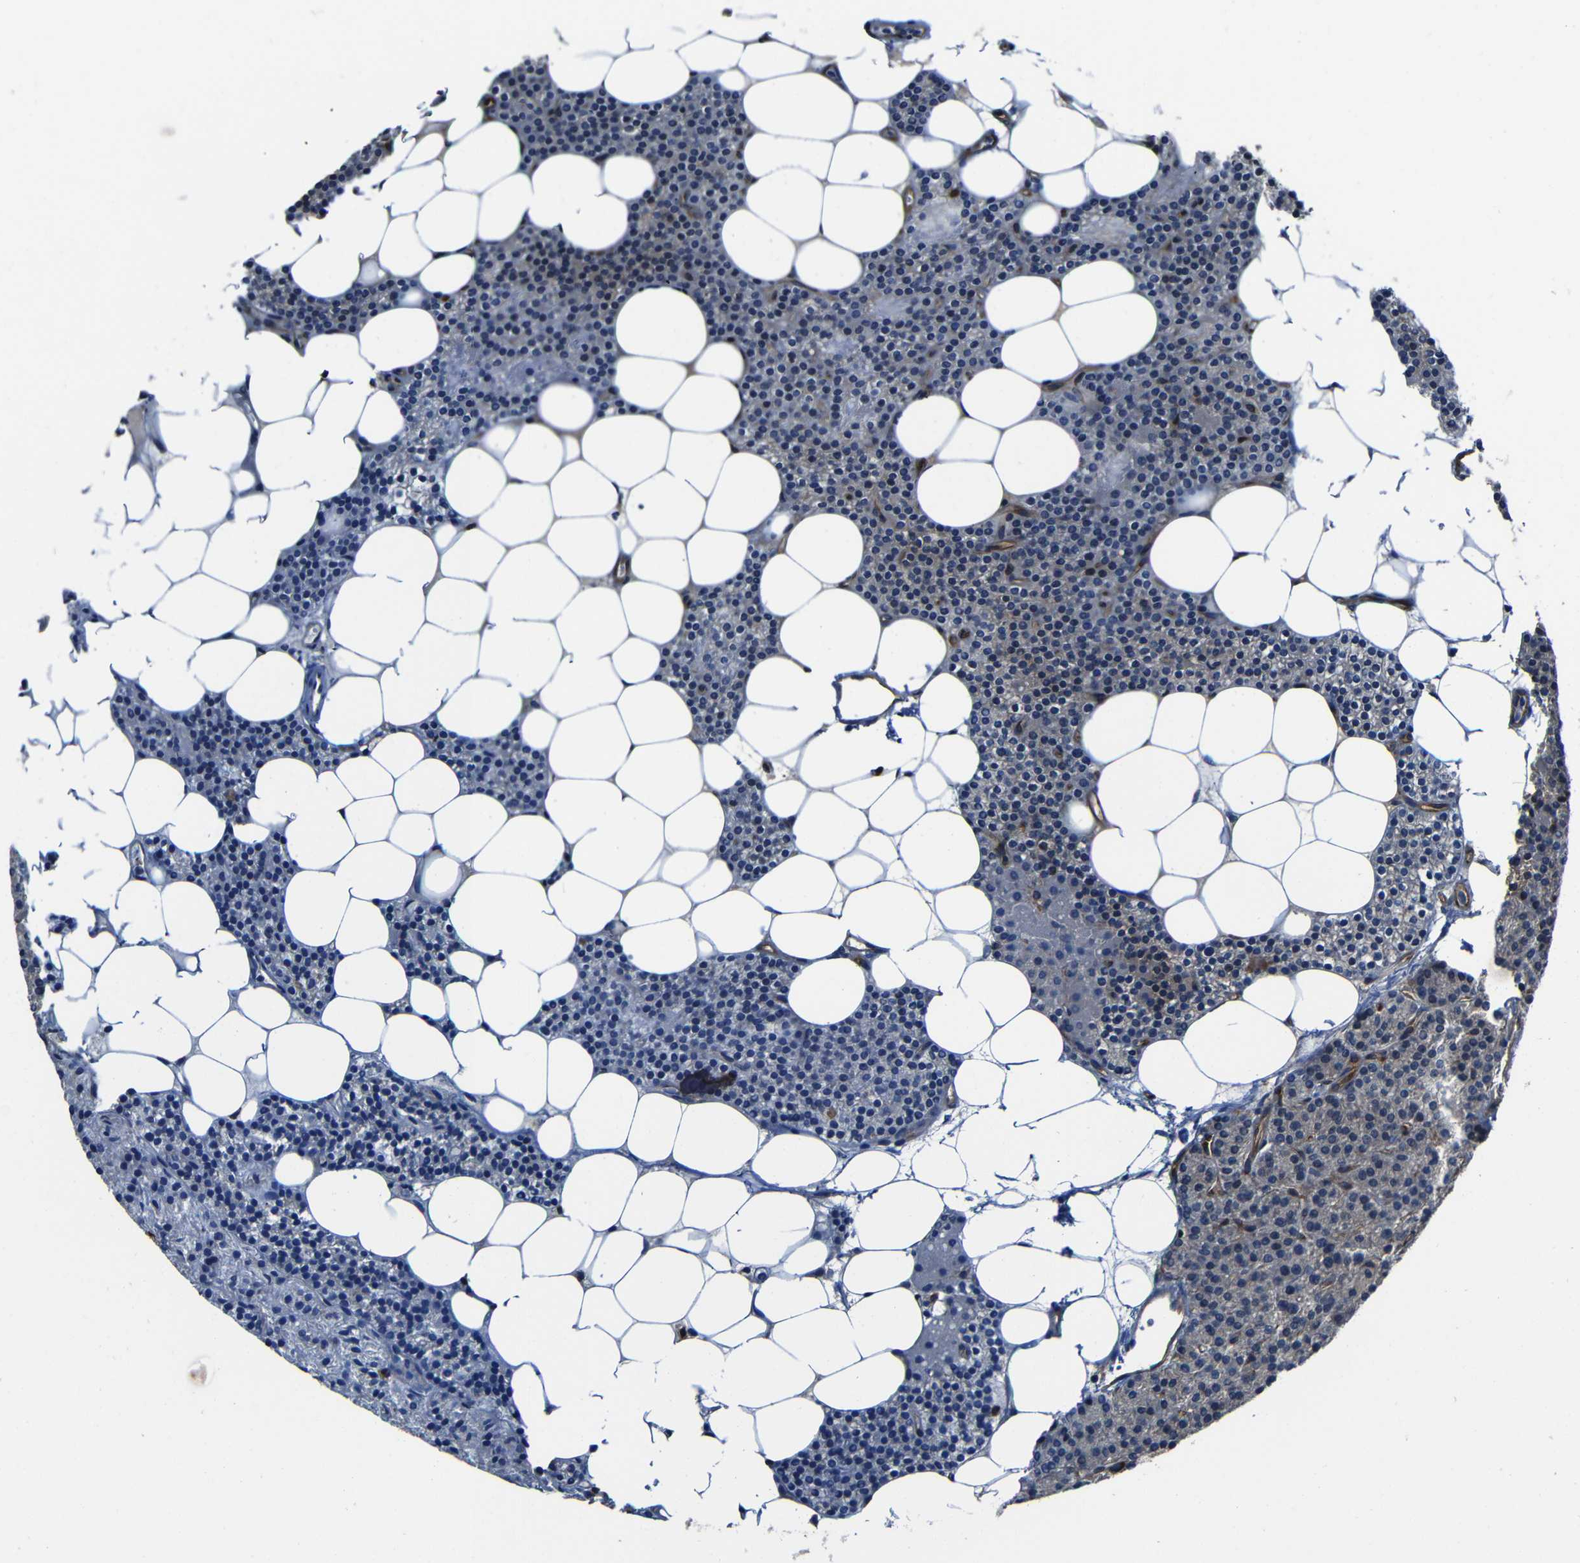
{"staining": {"intensity": "moderate", "quantity": "25%-75%", "location": "cytoplasmic/membranous"}, "tissue": "parathyroid gland", "cell_type": "Glandular cells", "image_type": "normal", "snomed": [{"axis": "morphology", "description": "Normal tissue, NOS"}, {"axis": "morphology", "description": "Adenoma, NOS"}, {"axis": "topography", "description": "Parathyroid gland"}], "caption": "Parathyroid gland stained for a protein exhibits moderate cytoplasmic/membranous positivity in glandular cells.", "gene": "ARHGEF1", "patient": {"sex": "female", "age": 51}}